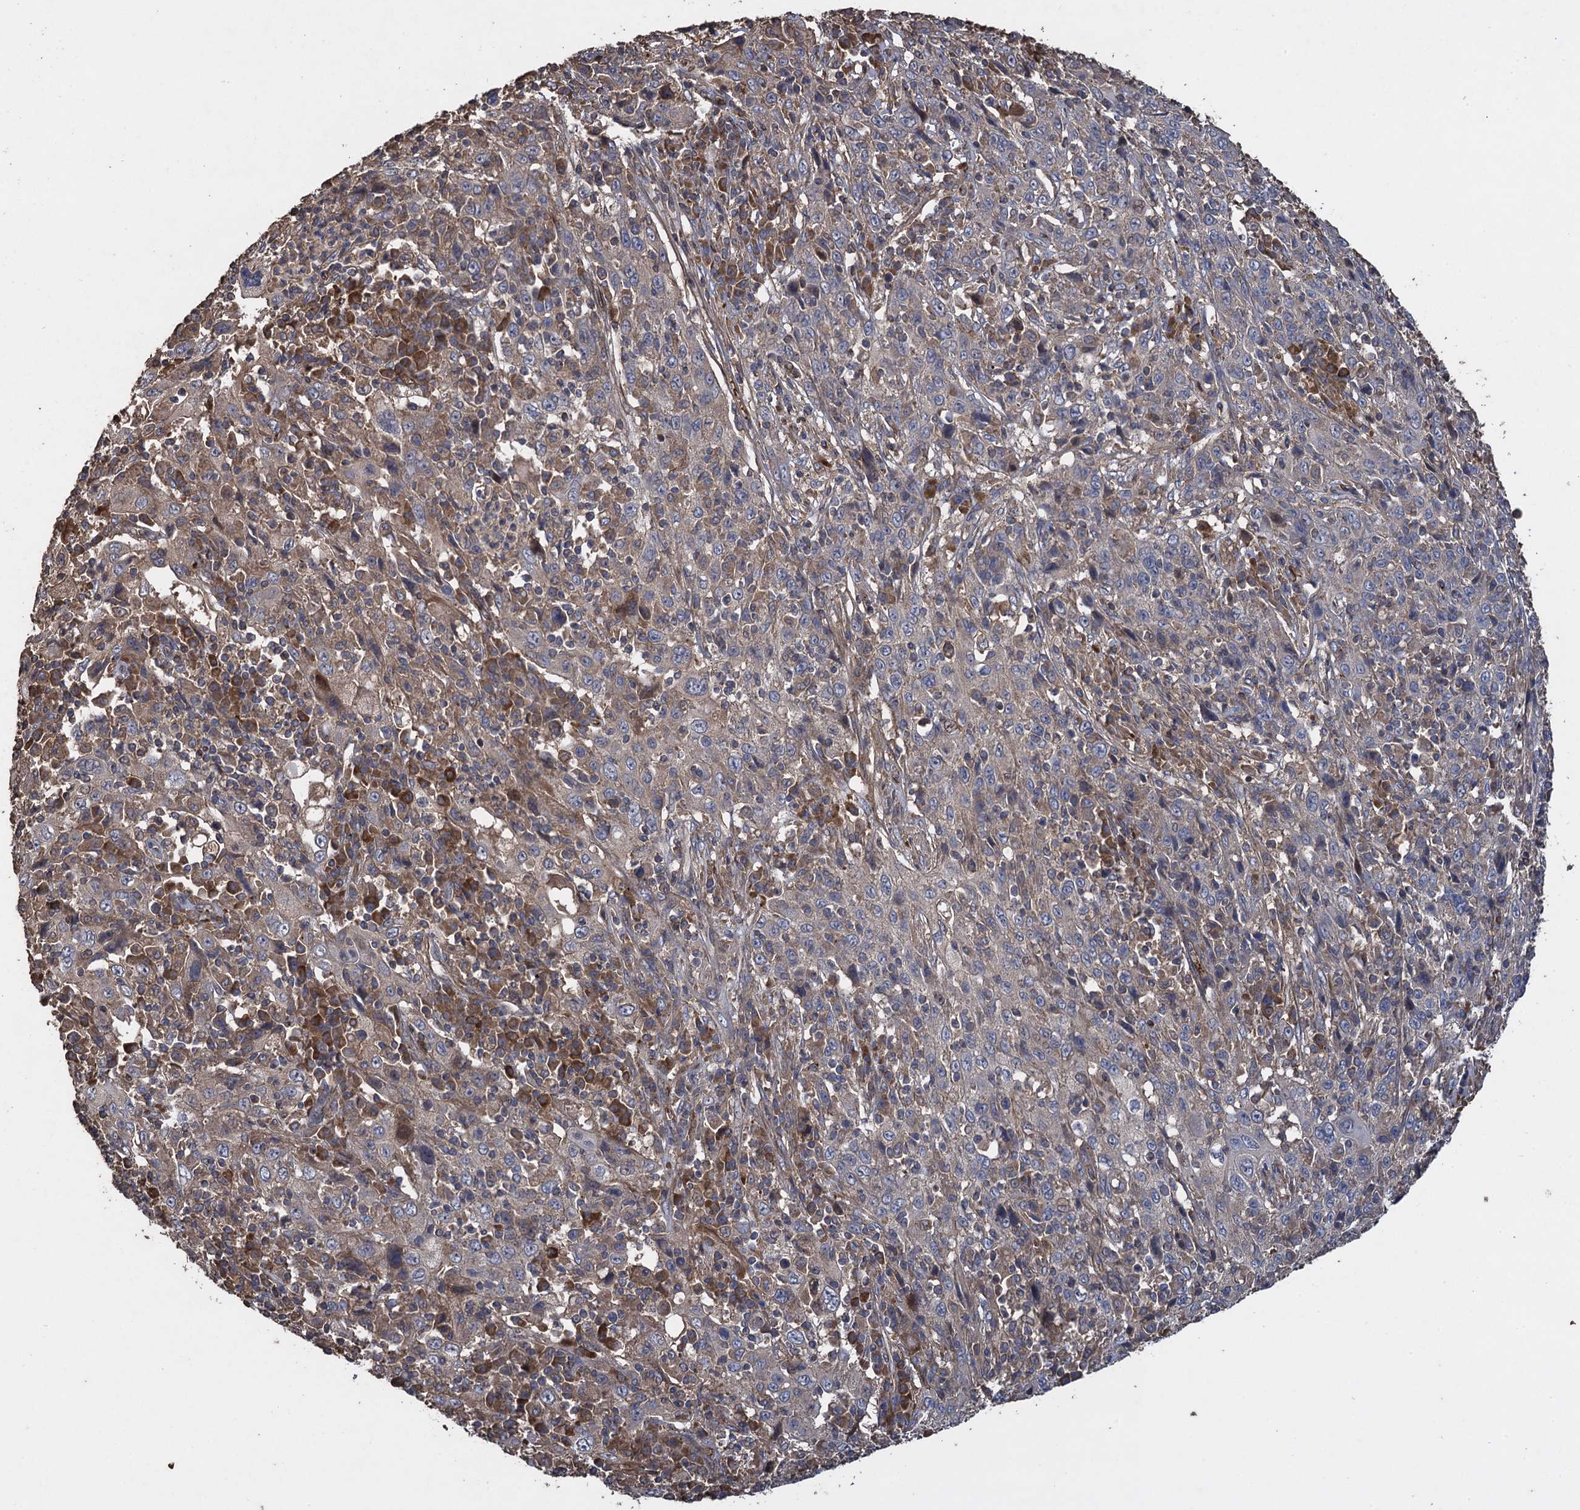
{"staining": {"intensity": "weak", "quantity": "<25%", "location": "cytoplasmic/membranous"}, "tissue": "cervical cancer", "cell_type": "Tumor cells", "image_type": "cancer", "snomed": [{"axis": "morphology", "description": "Squamous cell carcinoma, NOS"}, {"axis": "topography", "description": "Cervix"}], "caption": "The image shows no significant positivity in tumor cells of cervical cancer (squamous cell carcinoma). (Stains: DAB immunohistochemistry with hematoxylin counter stain, Microscopy: brightfield microscopy at high magnification).", "gene": "TXNDC11", "patient": {"sex": "female", "age": 46}}